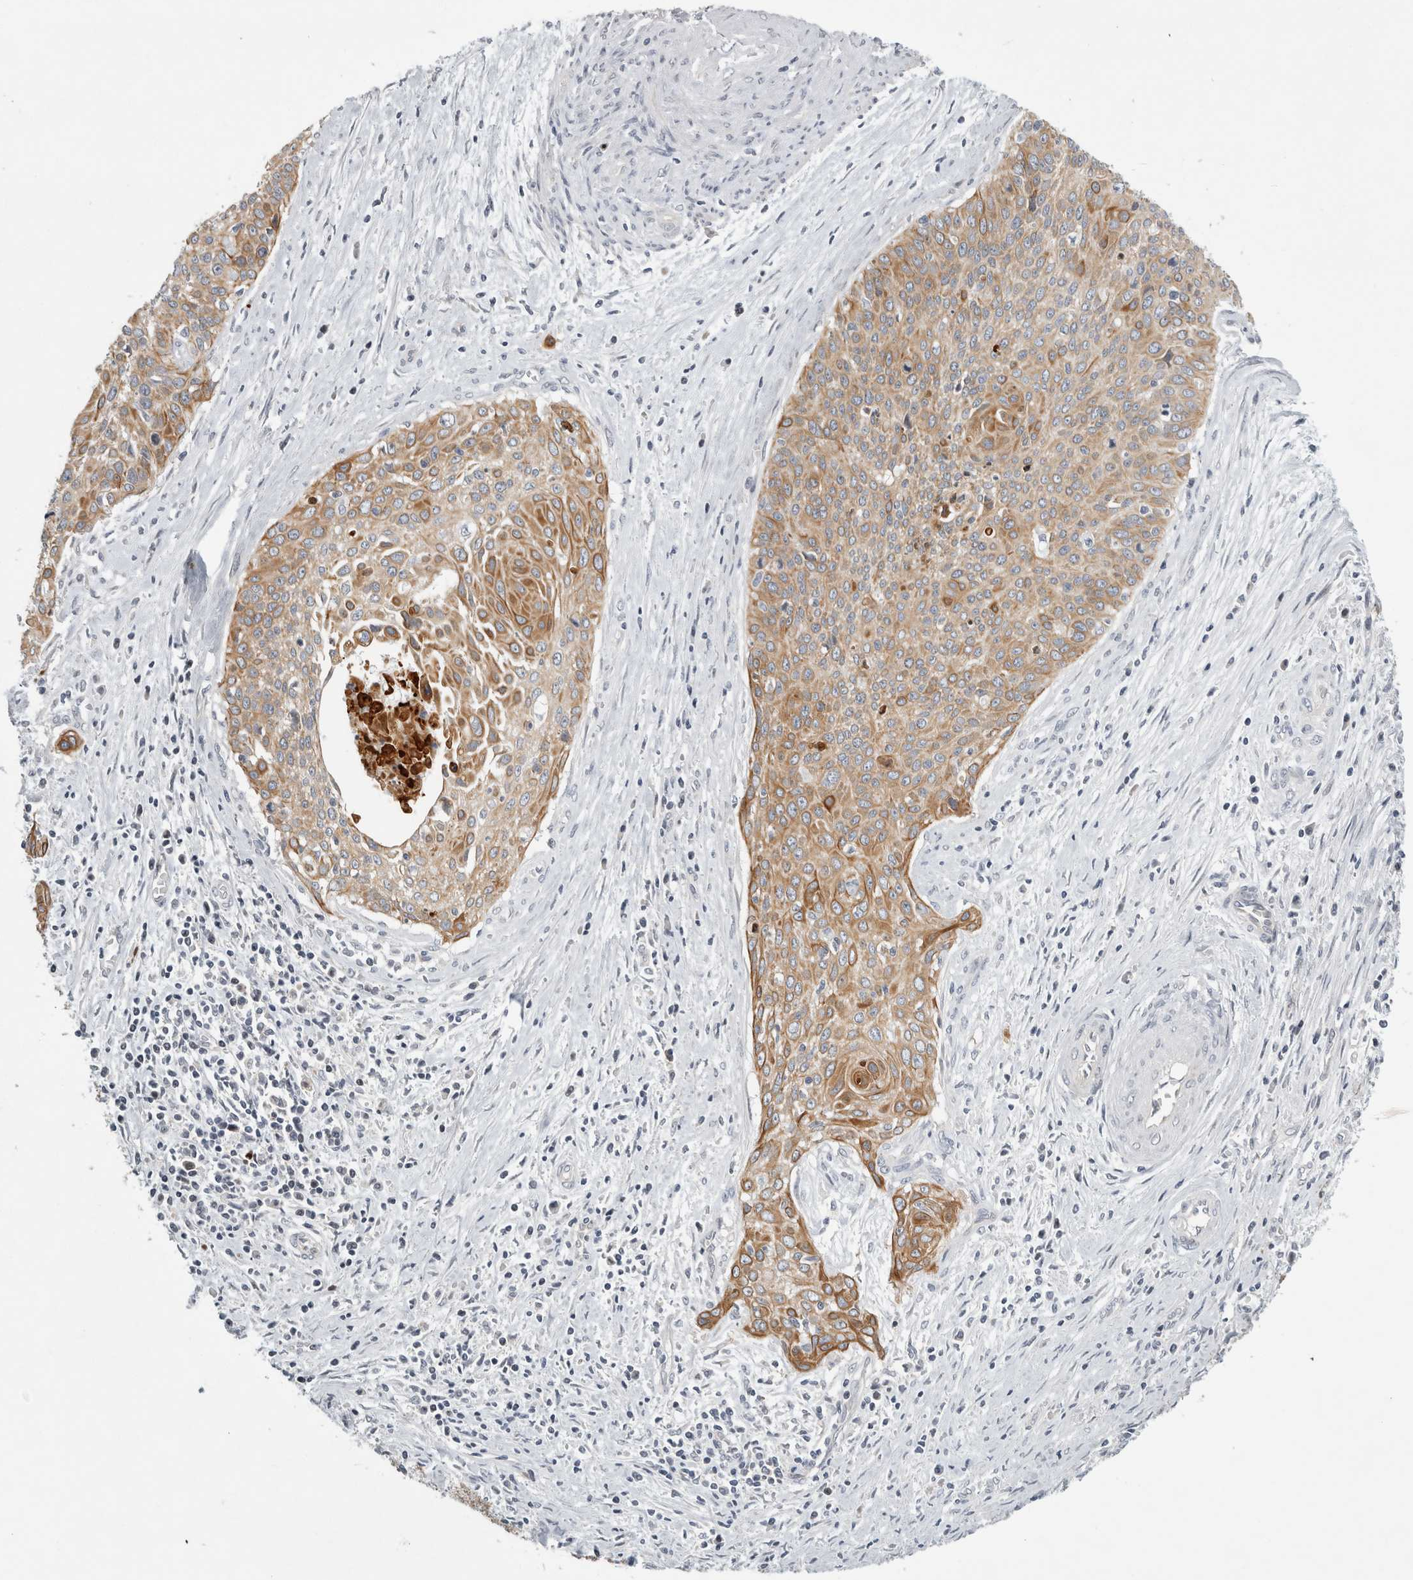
{"staining": {"intensity": "moderate", "quantity": ">75%", "location": "cytoplasmic/membranous"}, "tissue": "cervical cancer", "cell_type": "Tumor cells", "image_type": "cancer", "snomed": [{"axis": "morphology", "description": "Squamous cell carcinoma, NOS"}, {"axis": "topography", "description": "Cervix"}], "caption": "Immunohistochemical staining of human cervical cancer (squamous cell carcinoma) displays moderate cytoplasmic/membranous protein staining in approximately >75% of tumor cells. The protein of interest is stained brown, and the nuclei are stained in blue (DAB IHC with brightfield microscopy, high magnification).", "gene": "UTP25", "patient": {"sex": "female", "age": 55}}